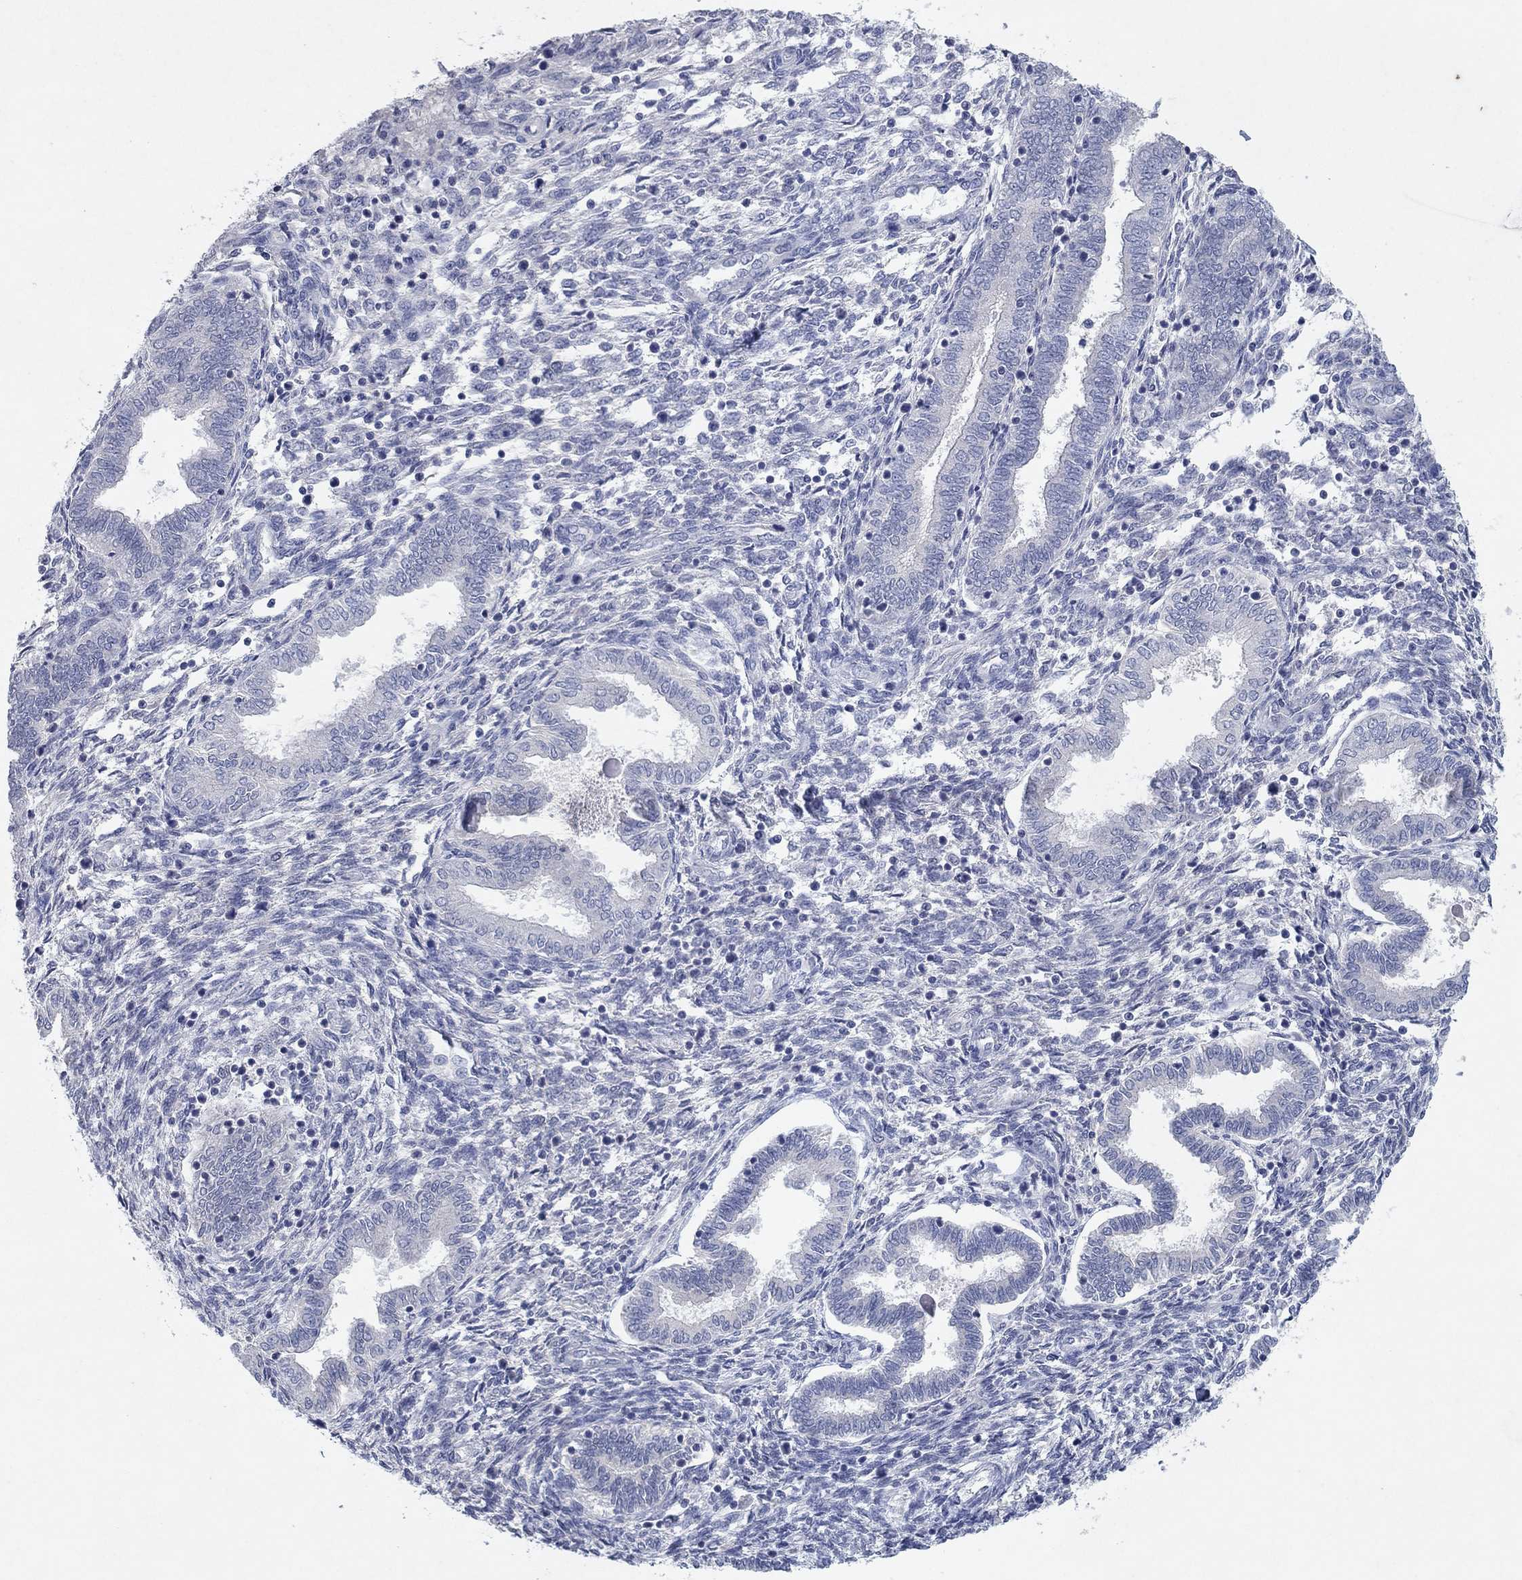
{"staining": {"intensity": "negative", "quantity": "none", "location": "none"}, "tissue": "endometrium", "cell_type": "Cells in endometrial stroma", "image_type": "normal", "snomed": [{"axis": "morphology", "description": "Normal tissue, NOS"}, {"axis": "topography", "description": "Endometrium"}], "caption": "There is no significant staining in cells in endometrial stroma of endometrium. Brightfield microscopy of immunohistochemistry (IHC) stained with DAB (brown) and hematoxylin (blue), captured at high magnification.", "gene": "KRT40", "patient": {"sex": "female", "age": 42}}